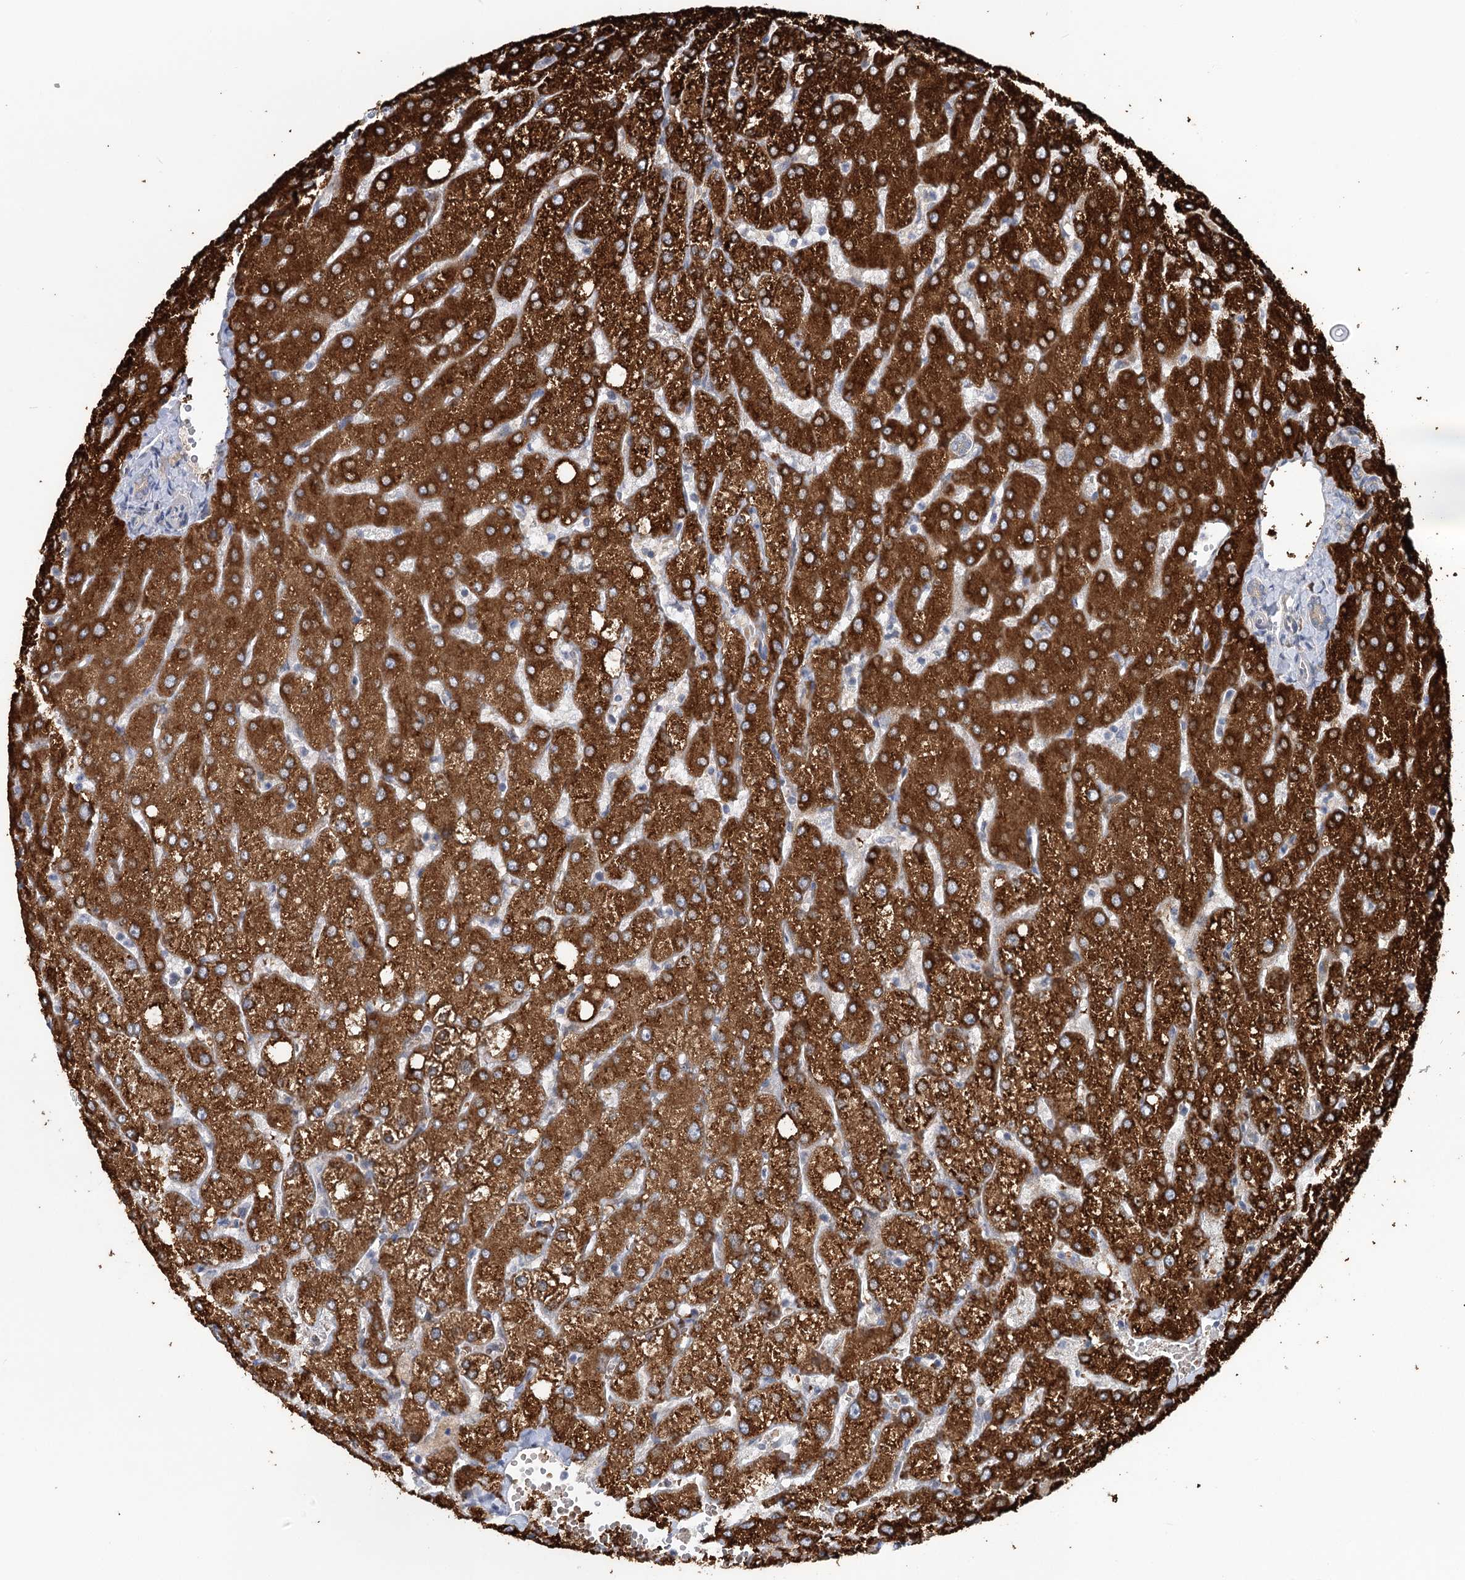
{"staining": {"intensity": "weak", "quantity": "<25%", "location": "cytoplasmic/membranous"}, "tissue": "liver", "cell_type": "Cholangiocytes", "image_type": "normal", "snomed": [{"axis": "morphology", "description": "Normal tissue, NOS"}, {"axis": "topography", "description": "Liver"}], "caption": "IHC of benign human liver shows no staining in cholangiocytes. The staining is performed using DAB brown chromogen with nuclei counter-stained in using hematoxylin.", "gene": "CIB4", "patient": {"sex": "female", "age": 54}}